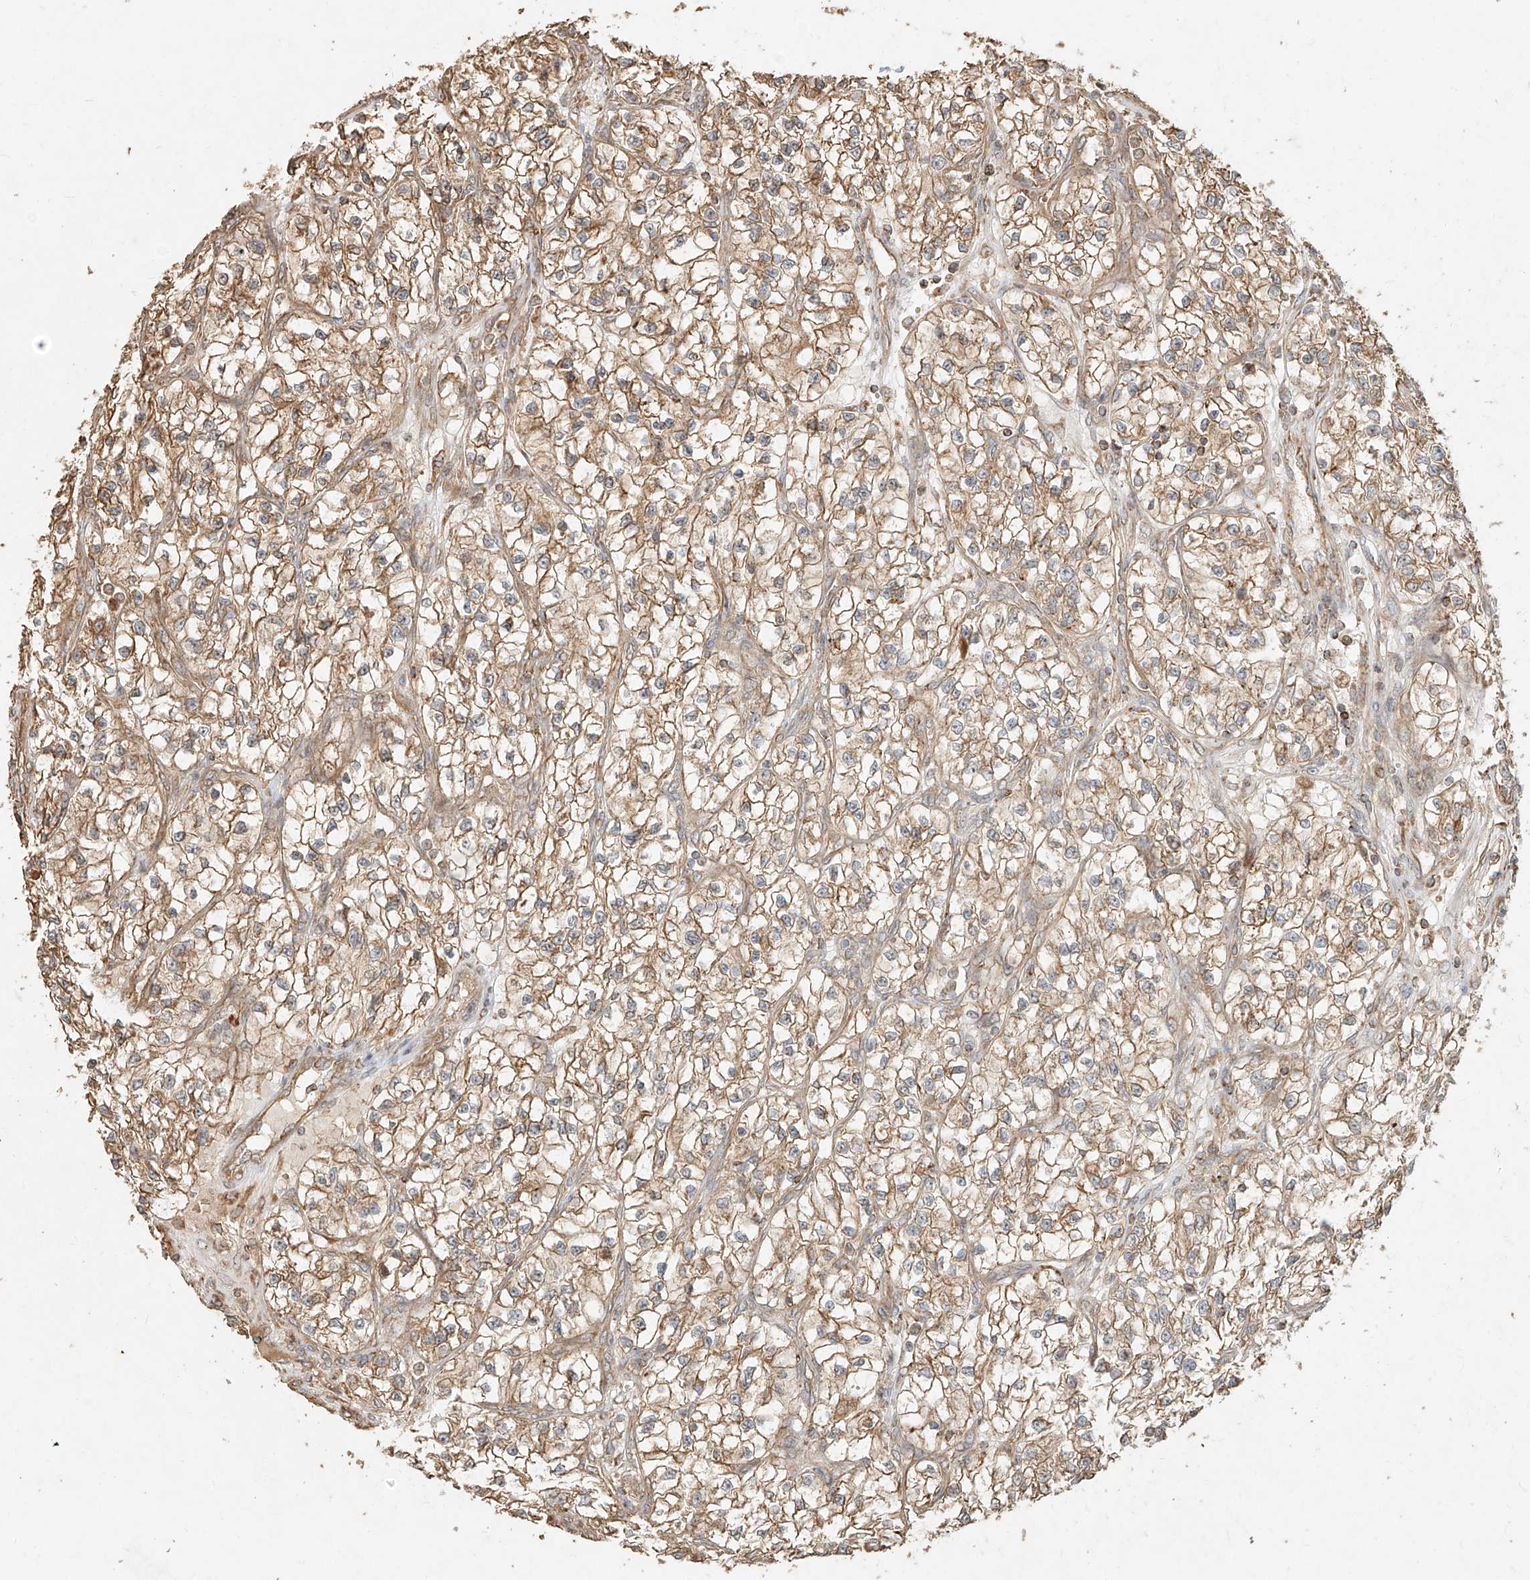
{"staining": {"intensity": "moderate", "quantity": ">75%", "location": "cytoplasmic/membranous"}, "tissue": "renal cancer", "cell_type": "Tumor cells", "image_type": "cancer", "snomed": [{"axis": "morphology", "description": "Adenocarcinoma, NOS"}, {"axis": "topography", "description": "Kidney"}], "caption": "Protein staining exhibits moderate cytoplasmic/membranous staining in about >75% of tumor cells in renal cancer (adenocarcinoma).", "gene": "EFNB1", "patient": {"sex": "female", "age": 57}}